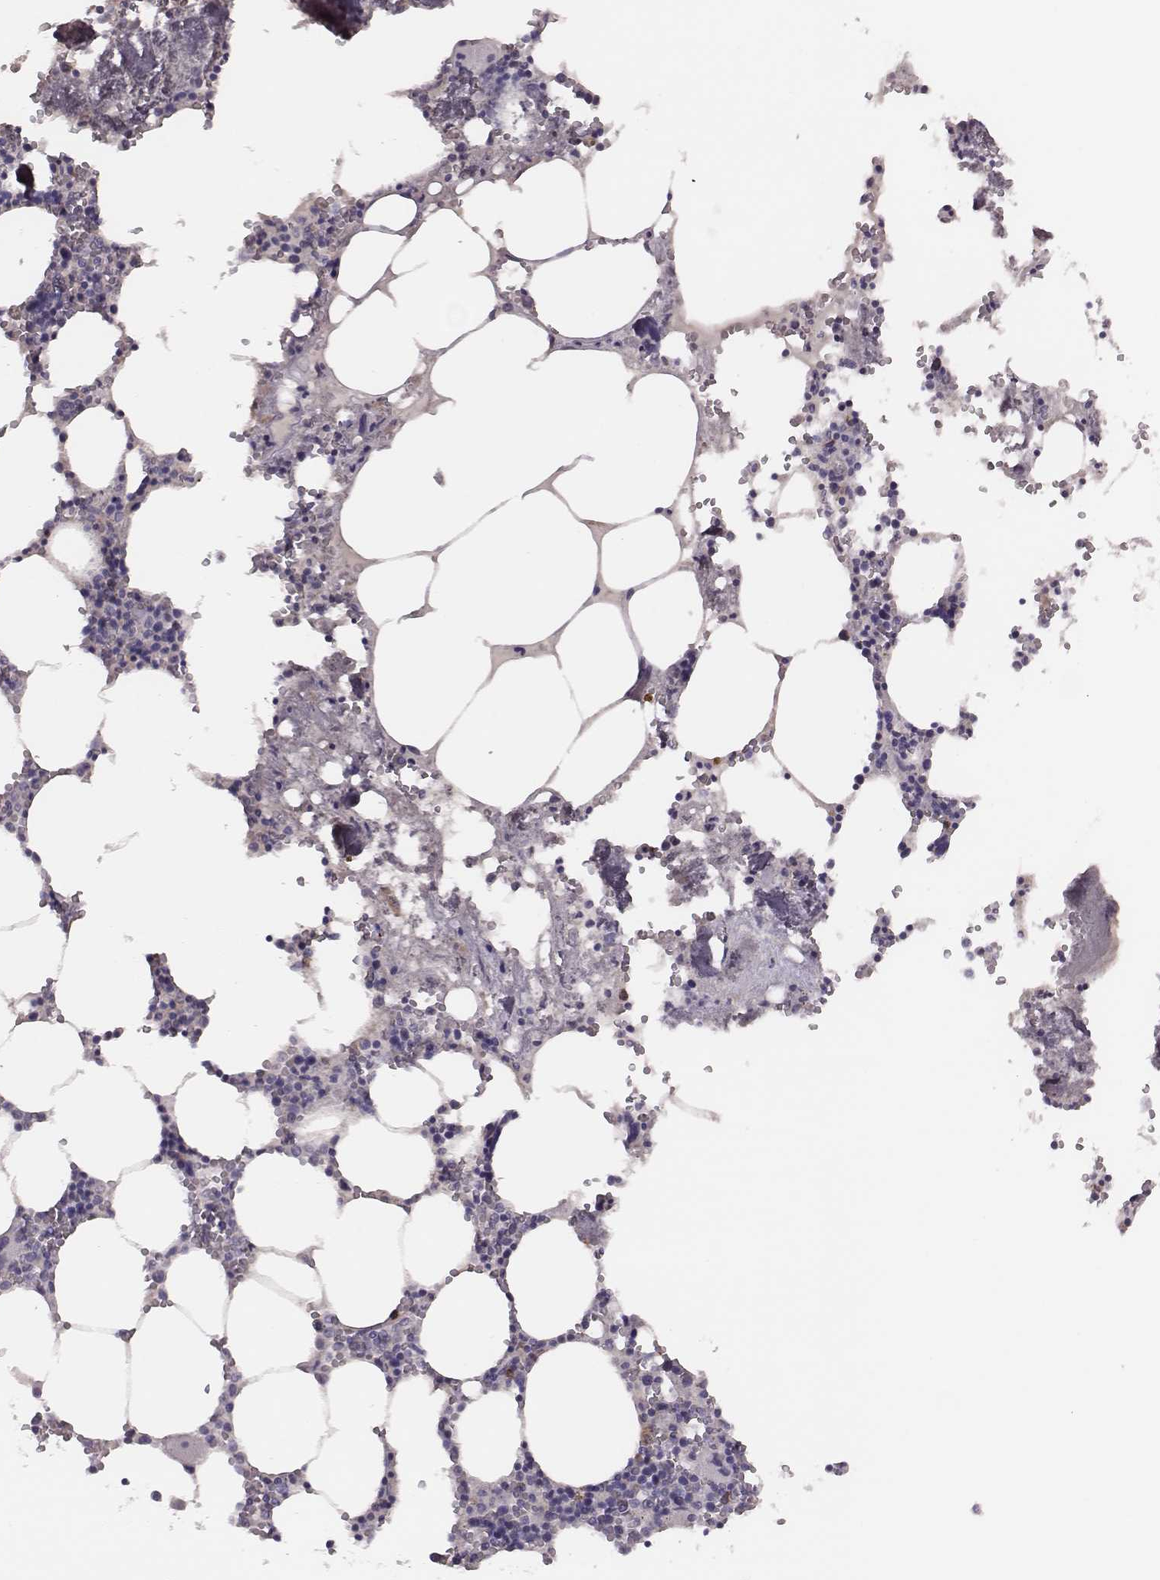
{"staining": {"intensity": "moderate", "quantity": "<25%", "location": "cytoplasmic/membranous,nuclear"}, "tissue": "bone marrow", "cell_type": "Hematopoietic cells", "image_type": "normal", "snomed": [{"axis": "morphology", "description": "Normal tissue, NOS"}, {"axis": "topography", "description": "Bone marrow"}], "caption": "Unremarkable bone marrow exhibits moderate cytoplasmic/membranous,nuclear staining in approximately <25% of hematopoietic cells, visualized by immunohistochemistry.", "gene": "PBK", "patient": {"sex": "male", "age": 54}}